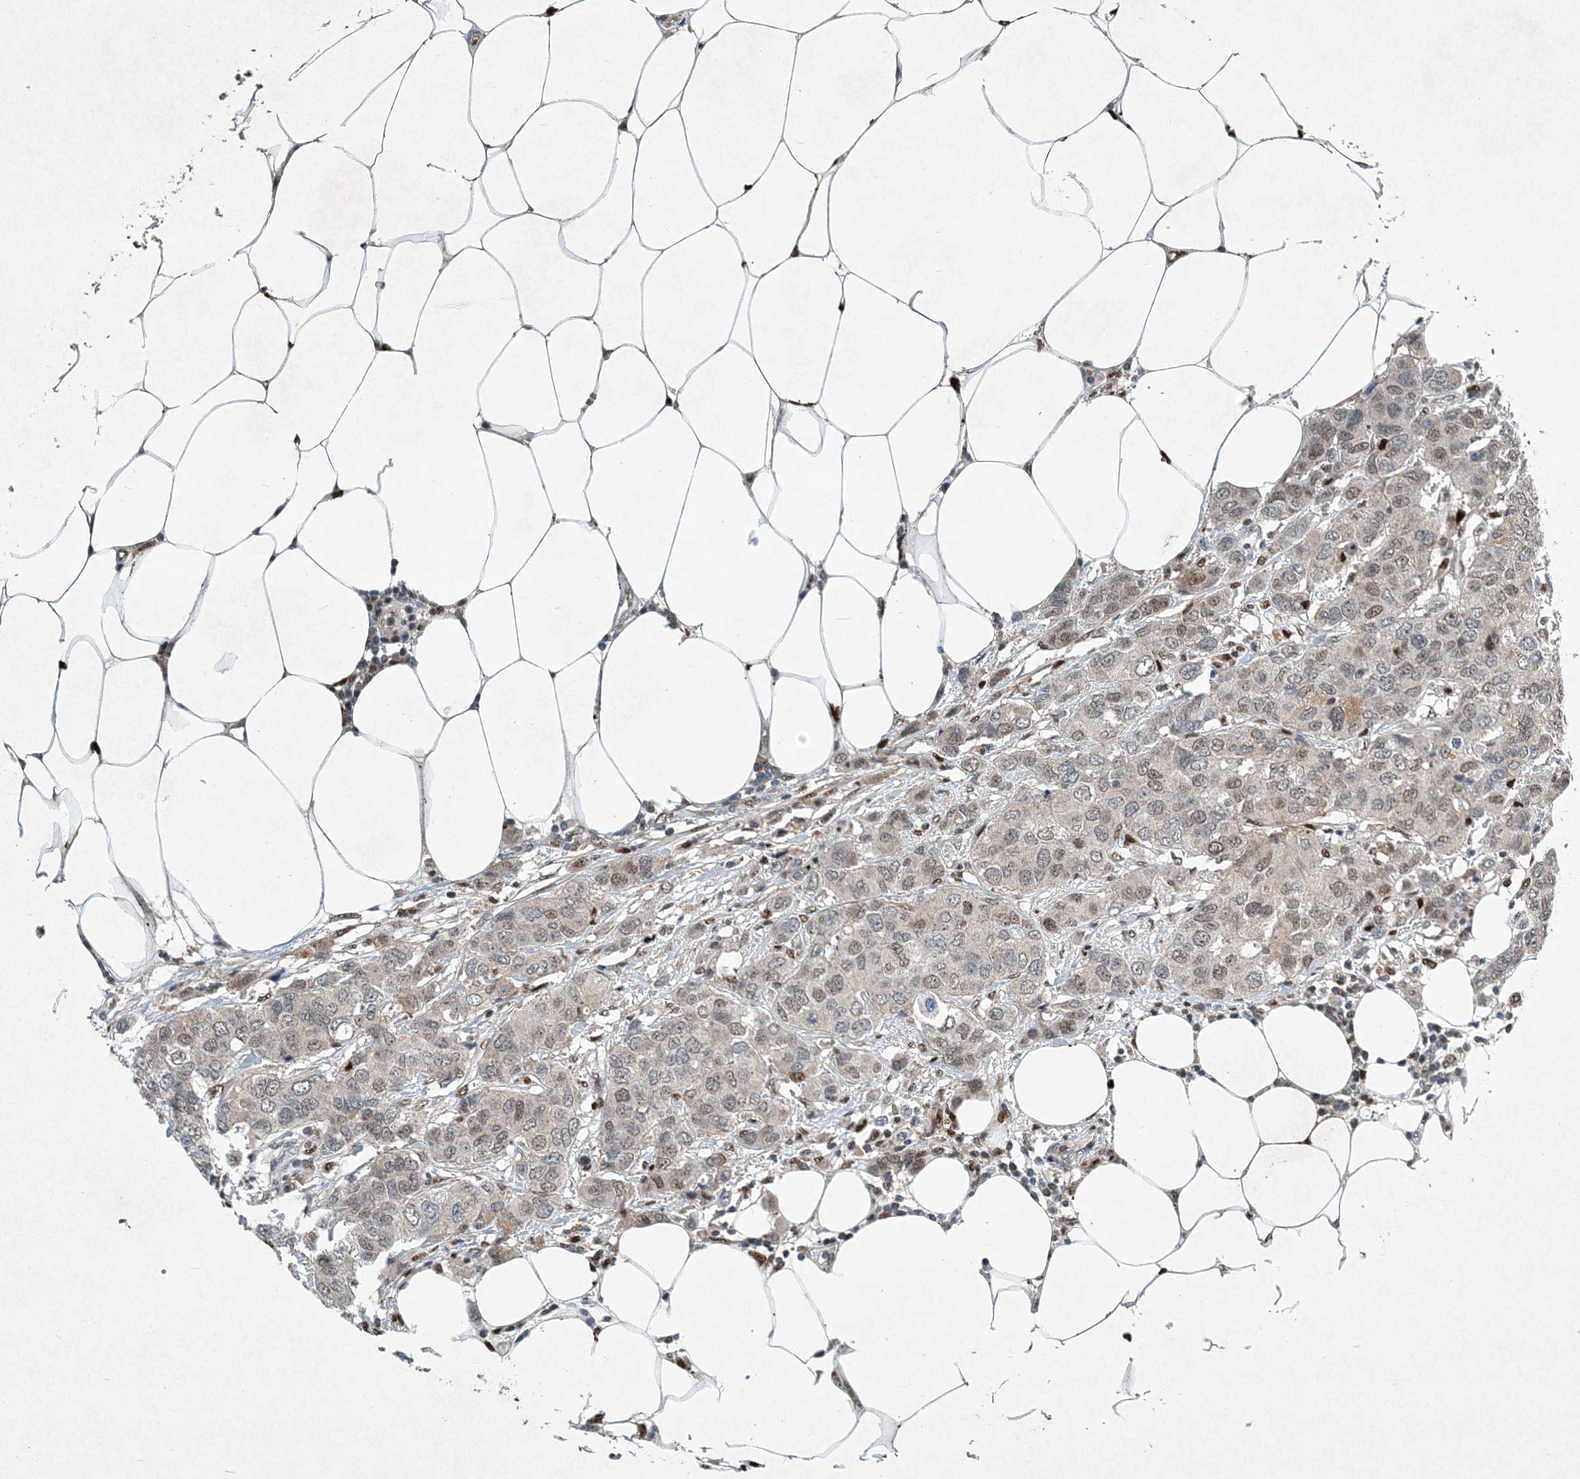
{"staining": {"intensity": "weak", "quantity": "25%-75%", "location": "nuclear"}, "tissue": "breast cancer", "cell_type": "Tumor cells", "image_type": "cancer", "snomed": [{"axis": "morphology", "description": "Duct carcinoma"}, {"axis": "topography", "description": "Breast"}], "caption": "Immunohistochemical staining of human breast cancer exhibits low levels of weak nuclear expression in about 25%-75% of tumor cells.", "gene": "KPNA4", "patient": {"sex": "female", "age": 50}}